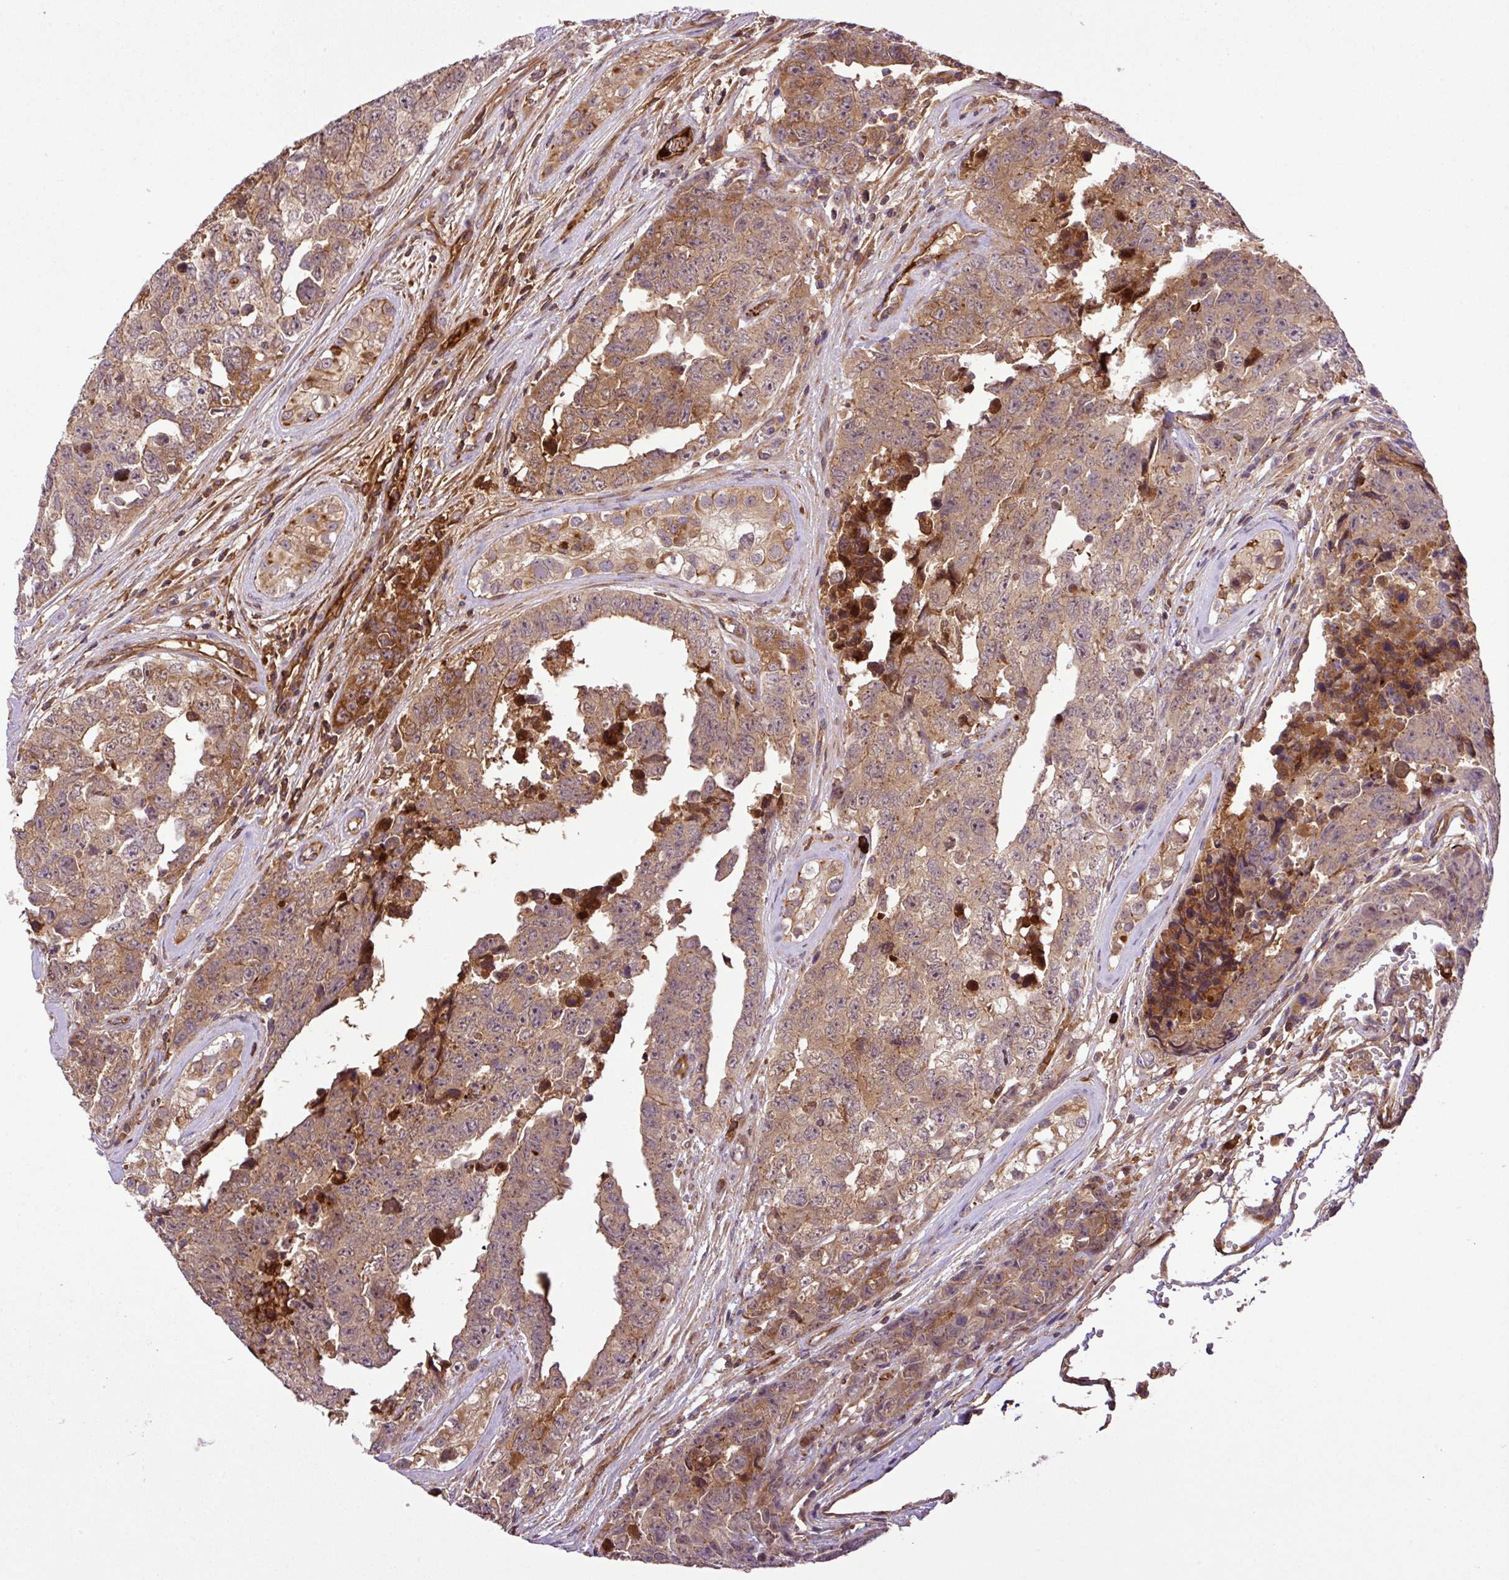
{"staining": {"intensity": "moderate", "quantity": ">75%", "location": "cytoplasmic/membranous,nuclear"}, "tissue": "testis cancer", "cell_type": "Tumor cells", "image_type": "cancer", "snomed": [{"axis": "morphology", "description": "Normal tissue, NOS"}, {"axis": "morphology", "description": "Carcinoma, Embryonal, NOS"}, {"axis": "topography", "description": "Testis"}, {"axis": "topography", "description": "Epididymis"}], "caption": "Human testis cancer (embryonal carcinoma) stained with a protein marker demonstrates moderate staining in tumor cells.", "gene": "ZNF266", "patient": {"sex": "male", "age": 25}}